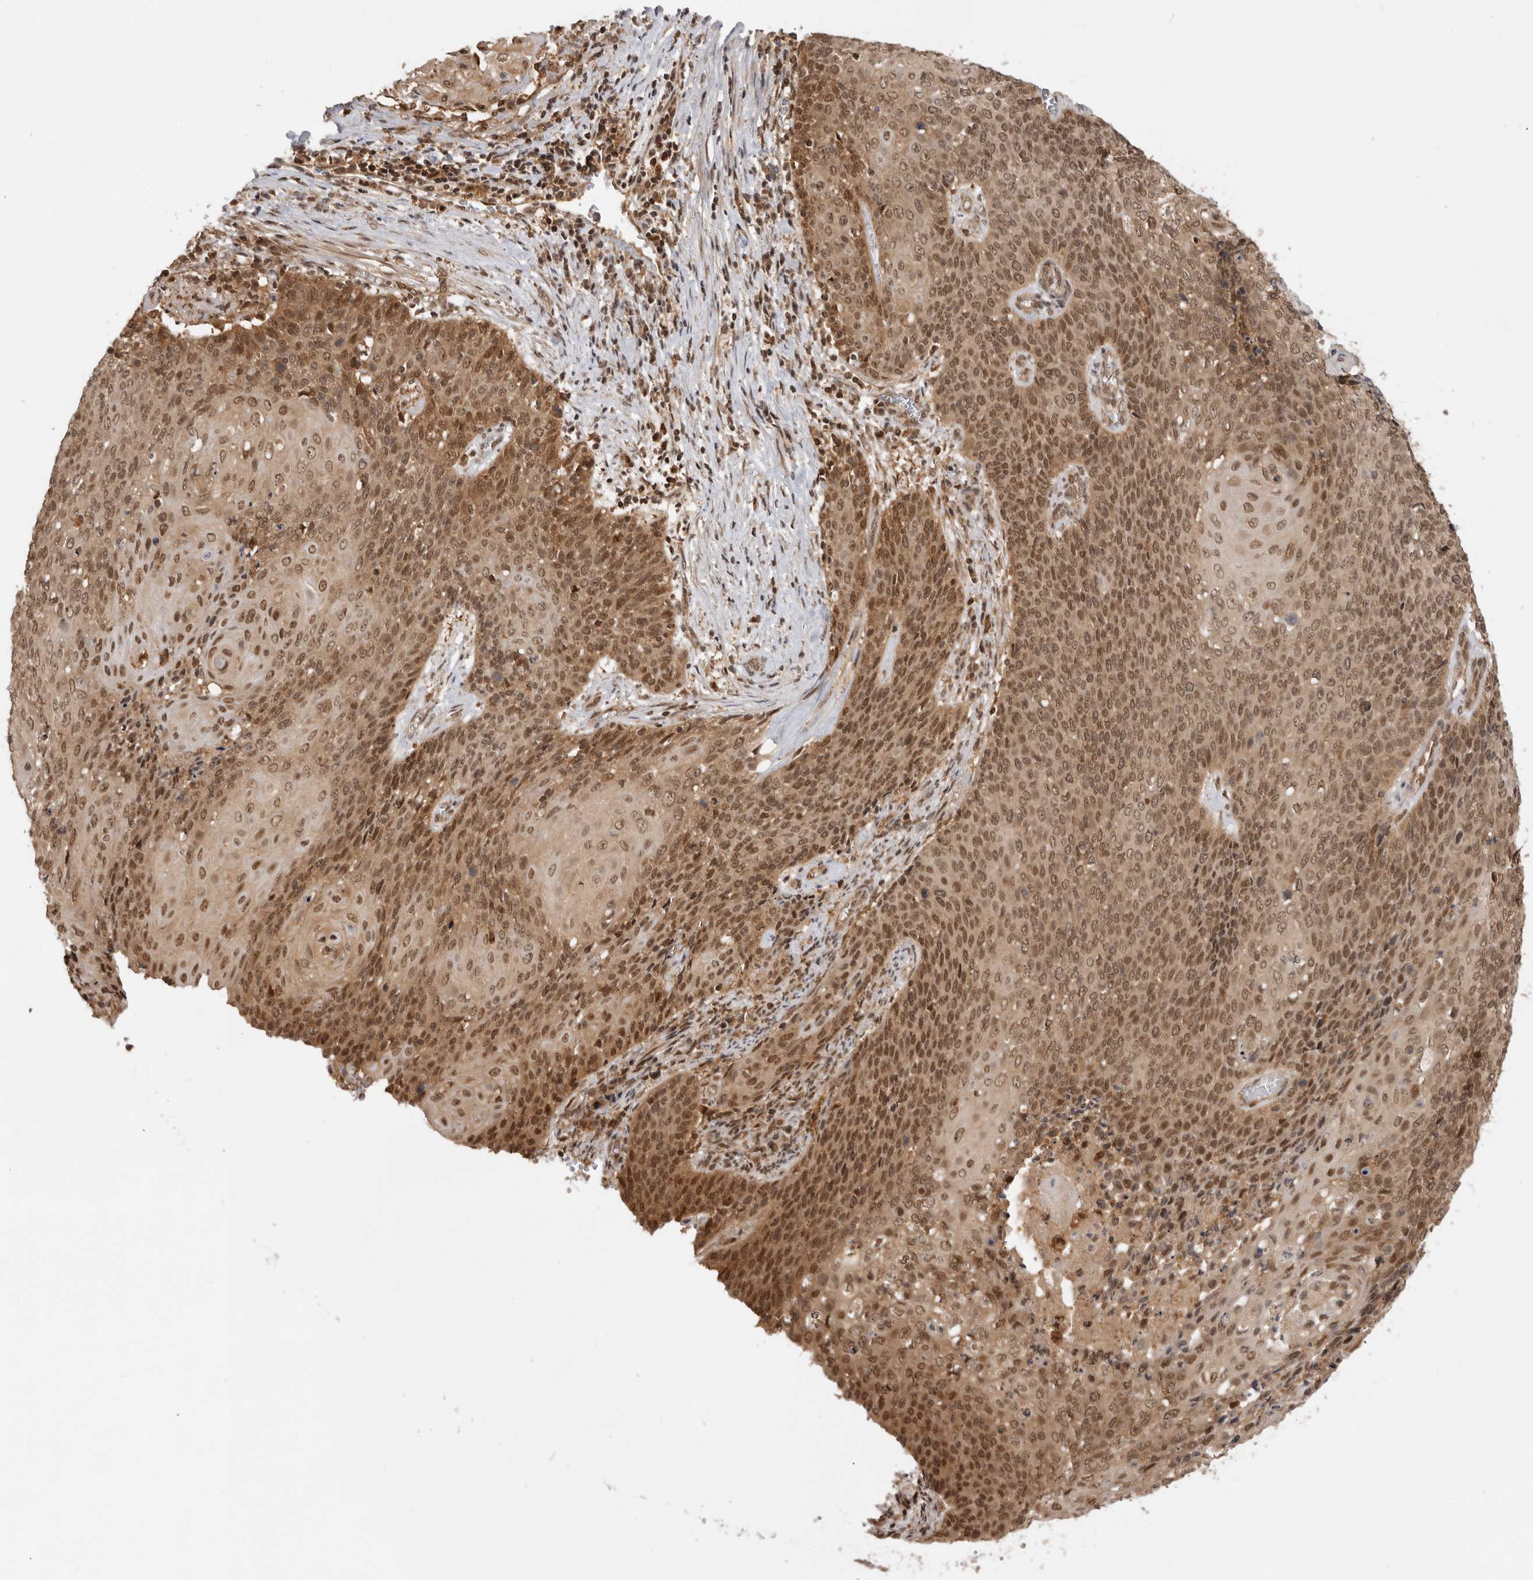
{"staining": {"intensity": "moderate", "quantity": ">75%", "location": "cytoplasmic/membranous,nuclear"}, "tissue": "cervical cancer", "cell_type": "Tumor cells", "image_type": "cancer", "snomed": [{"axis": "morphology", "description": "Squamous cell carcinoma, NOS"}, {"axis": "topography", "description": "Cervix"}], "caption": "Moderate cytoplasmic/membranous and nuclear positivity is present in about >75% of tumor cells in cervical cancer.", "gene": "ADPRS", "patient": {"sex": "female", "age": 39}}